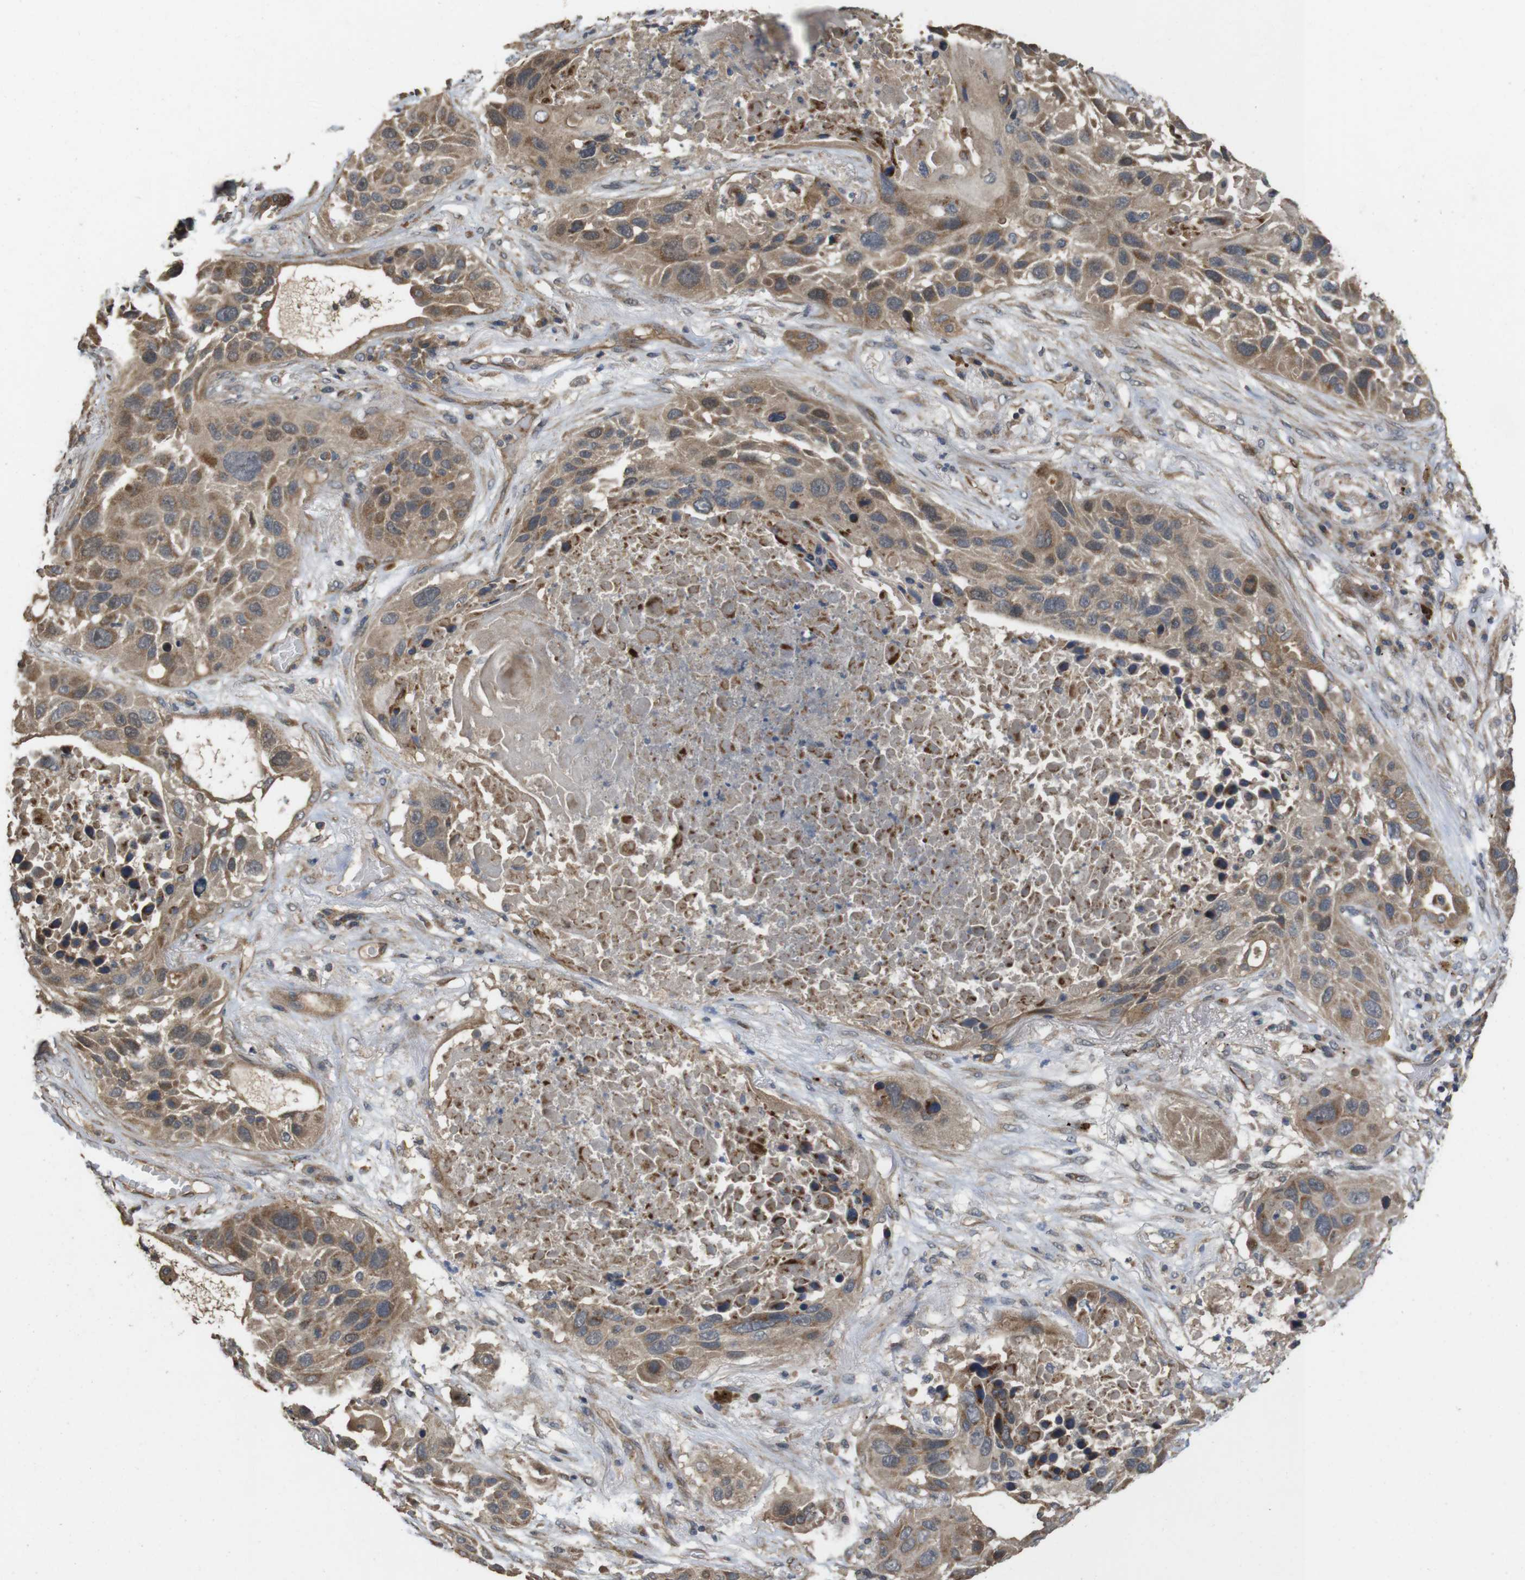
{"staining": {"intensity": "moderate", "quantity": ">75%", "location": "cytoplasmic/membranous,nuclear"}, "tissue": "lung cancer", "cell_type": "Tumor cells", "image_type": "cancer", "snomed": [{"axis": "morphology", "description": "Squamous cell carcinoma, NOS"}, {"axis": "topography", "description": "Lung"}], "caption": "This histopathology image shows immunohistochemistry (IHC) staining of lung cancer (squamous cell carcinoma), with medium moderate cytoplasmic/membranous and nuclear positivity in about >75% of tumor cells.", "gene": "PCDHB10", "patient": {"sex": "male", "age": 57}}